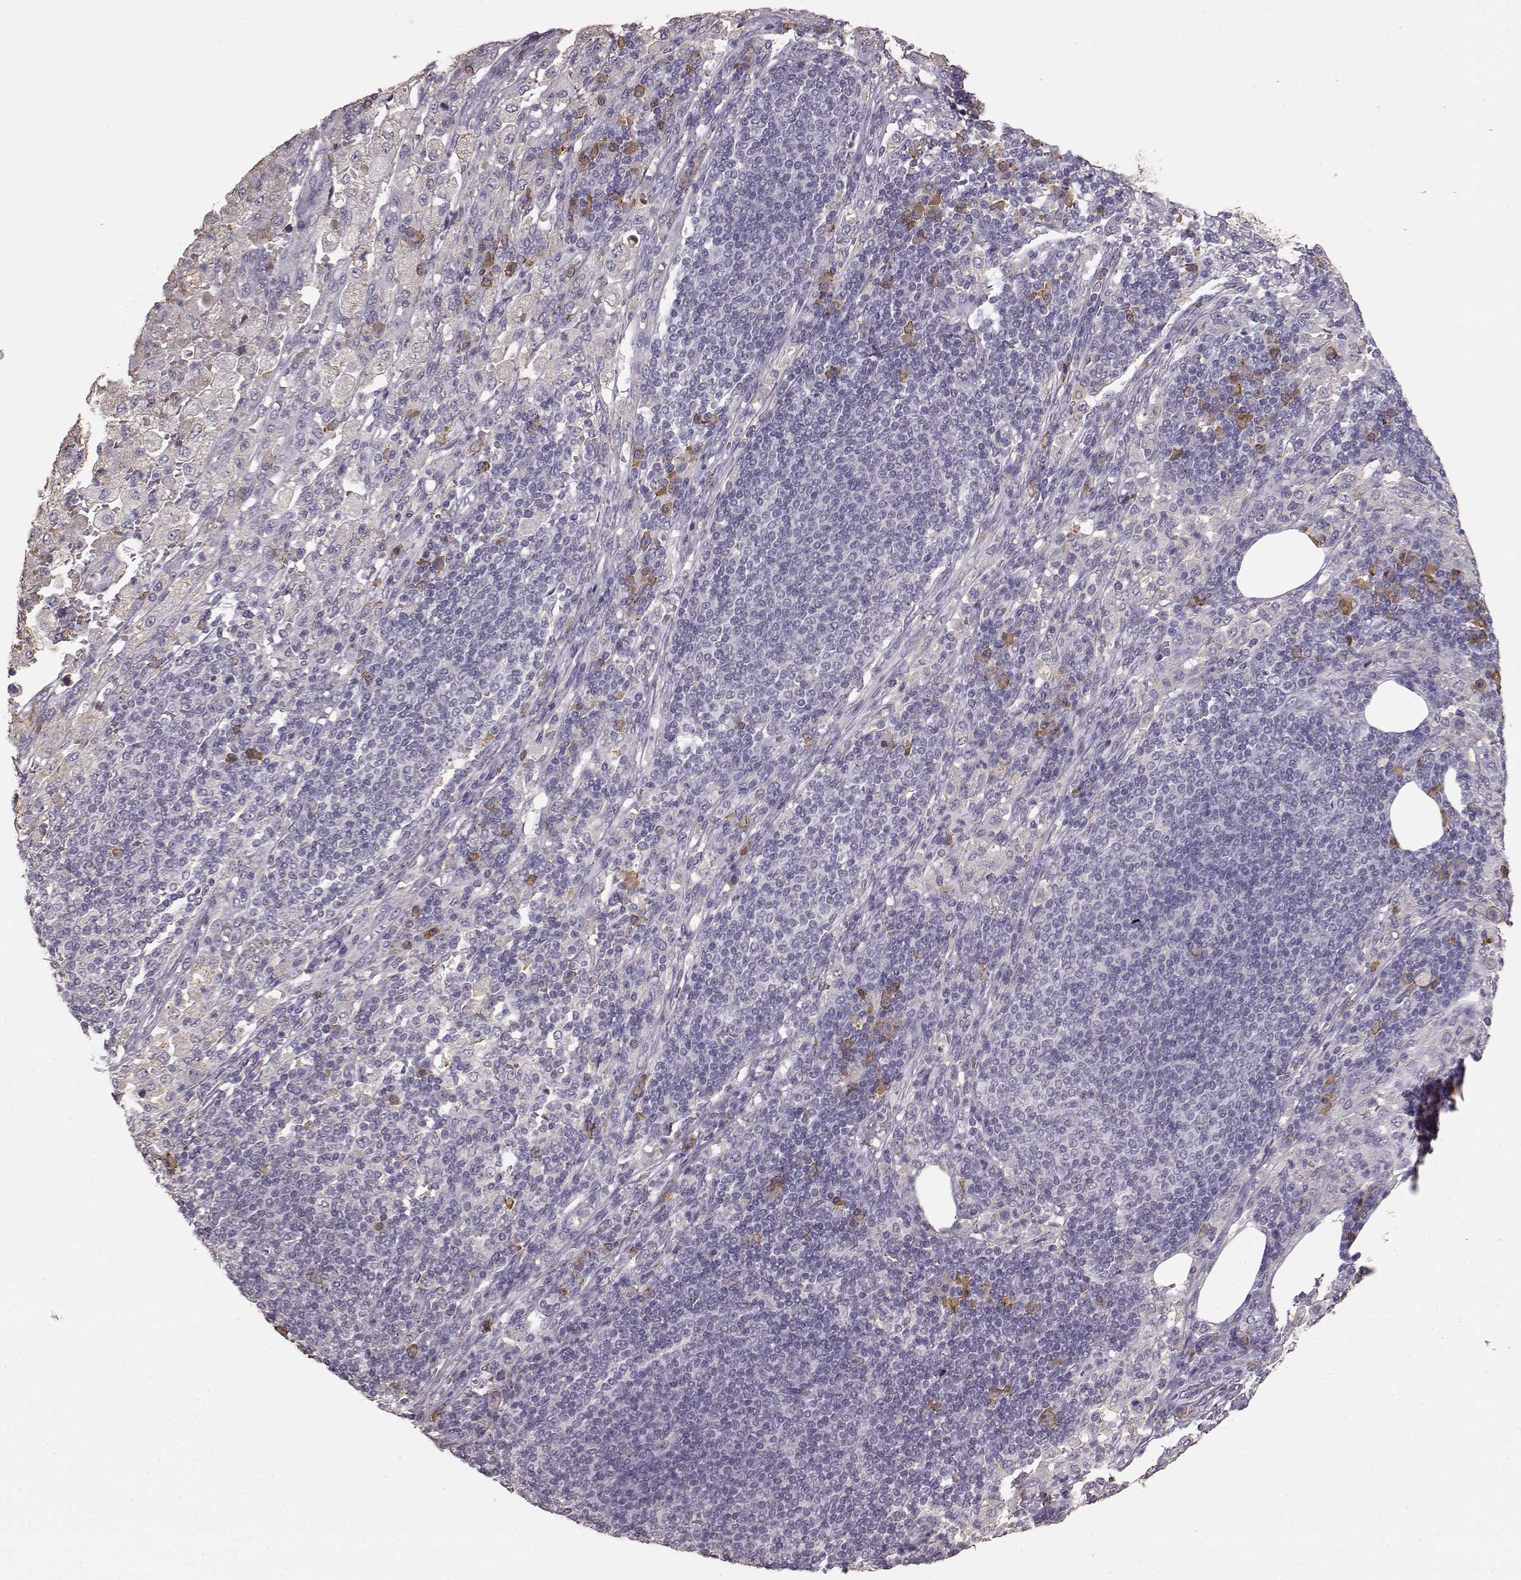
{"staining": {"intensity": "weak", "quantity": "<25%", "location": "cytoplasmic/membranous"}, "tissue": "pancreatic cancer", "cell_type": "Tumor cells", "image_type": "cancer", "snomed": [{"axis": "morphology", "description": "Adenocarcinoma, NOS"}, {"axis": "topography", "description": "Pancreas"}], "caption": "This image is of pancreatic cancer (adenocarcinoma) stained with immunohistochemistry to label a protein in brown with the nuclei are counter-stained blue. There is no positivity in tumor cells. (DAB (3,3'-diaminobenzidine) immunohistochemistry visualized using brightfield microscopy, high magnification).", "gene": "GABRG3", "patient": {"sex": "female", "age": 61}}